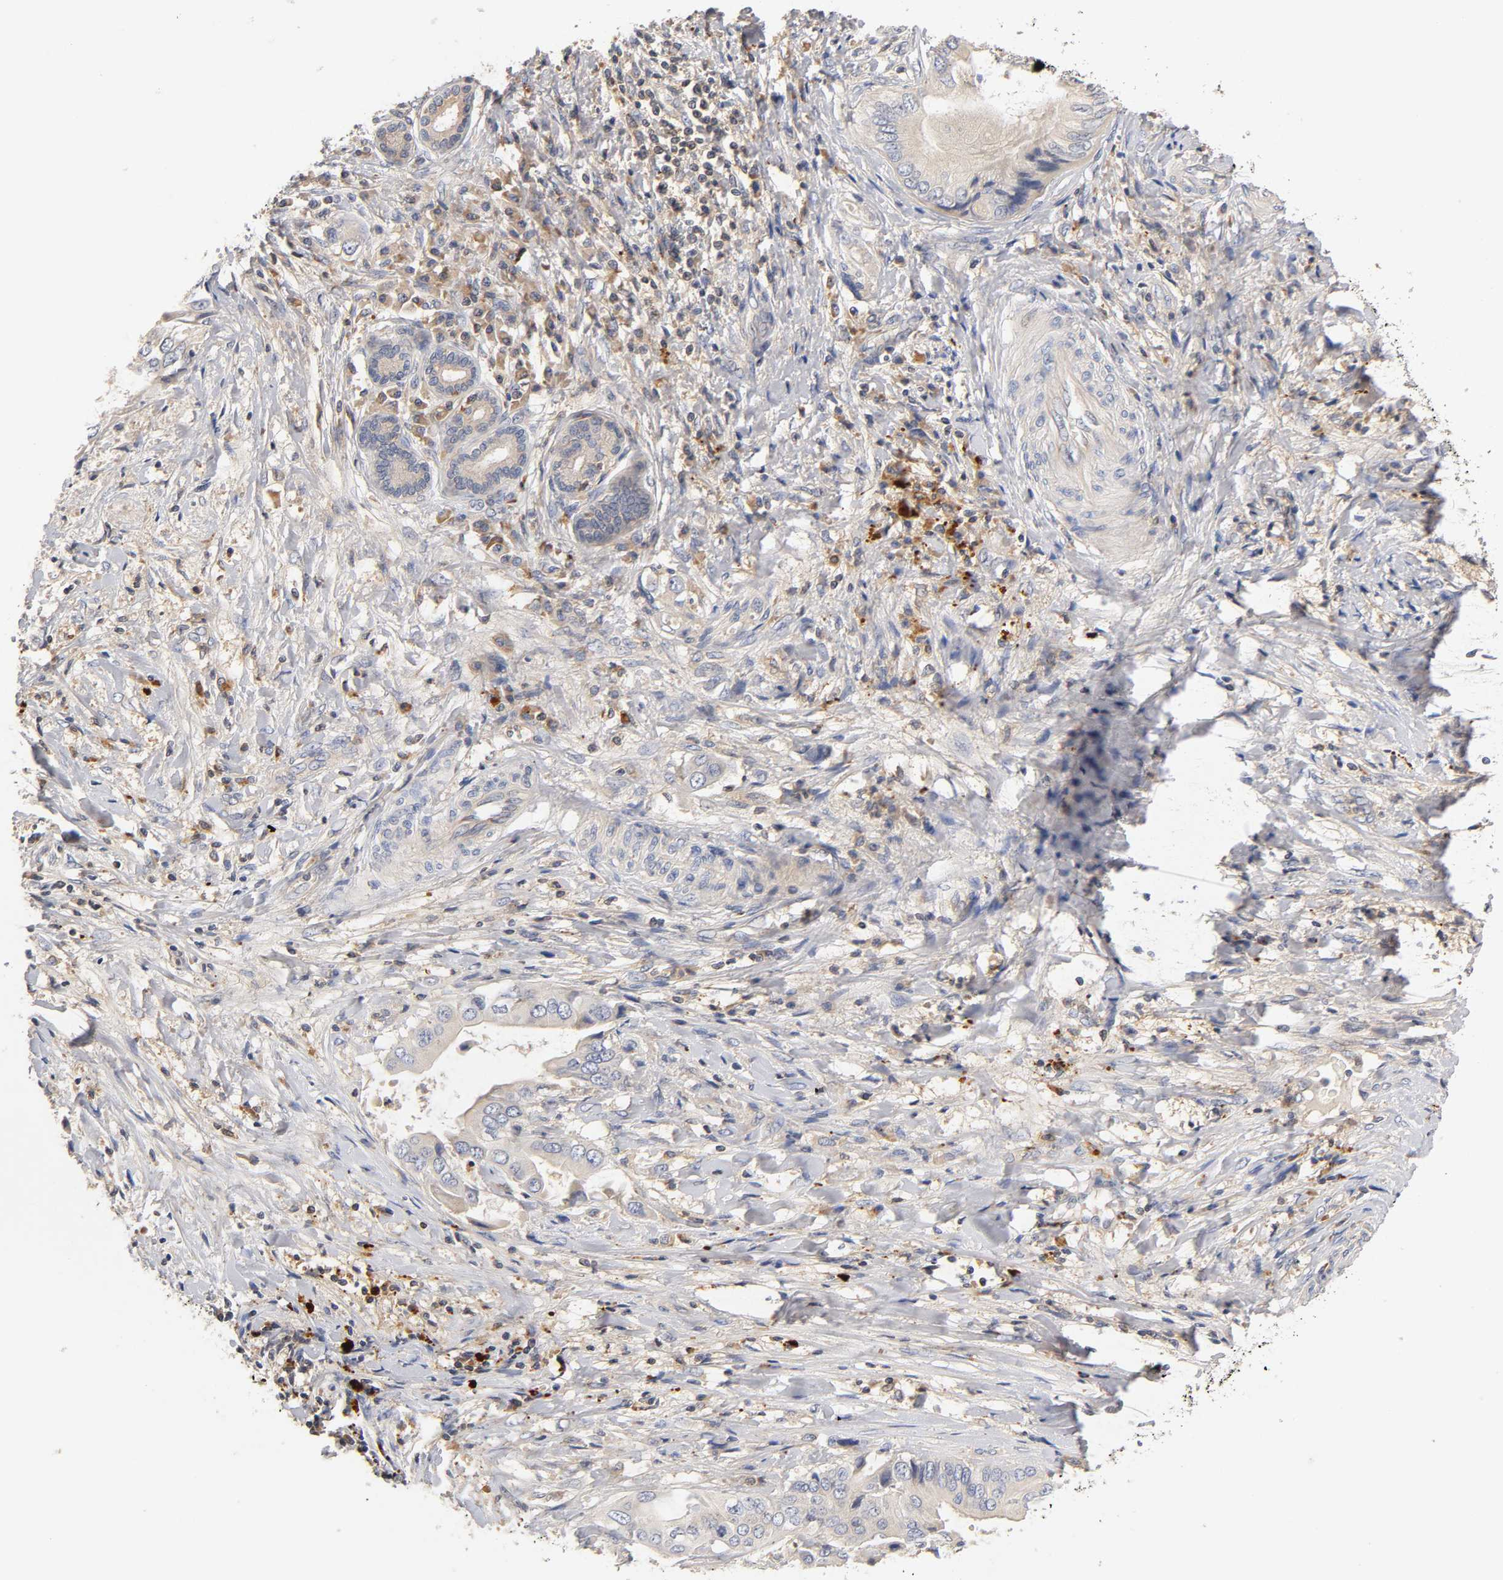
{"staining": {"intensity": "weak", "quantity": ">75%", "location": "cytoplasmic/membranous"}, "tissue": "liver cancer", "cell_type": "Tumor cells", "image_type": "cancer", "snomed": [{"axis": "morphology", "description": "Cholangiocarcinoma"}, {"axis": "topography", "description": "Liver"}], "caption": "Human liver cholangiocarcinoma stained for a protein (brown) demonstrates weak cytoplasmic/membranous positive expression in about >75% of tumor cells.", "gene": "RHOA", "patient": {"sex": "male", "age": 58}}